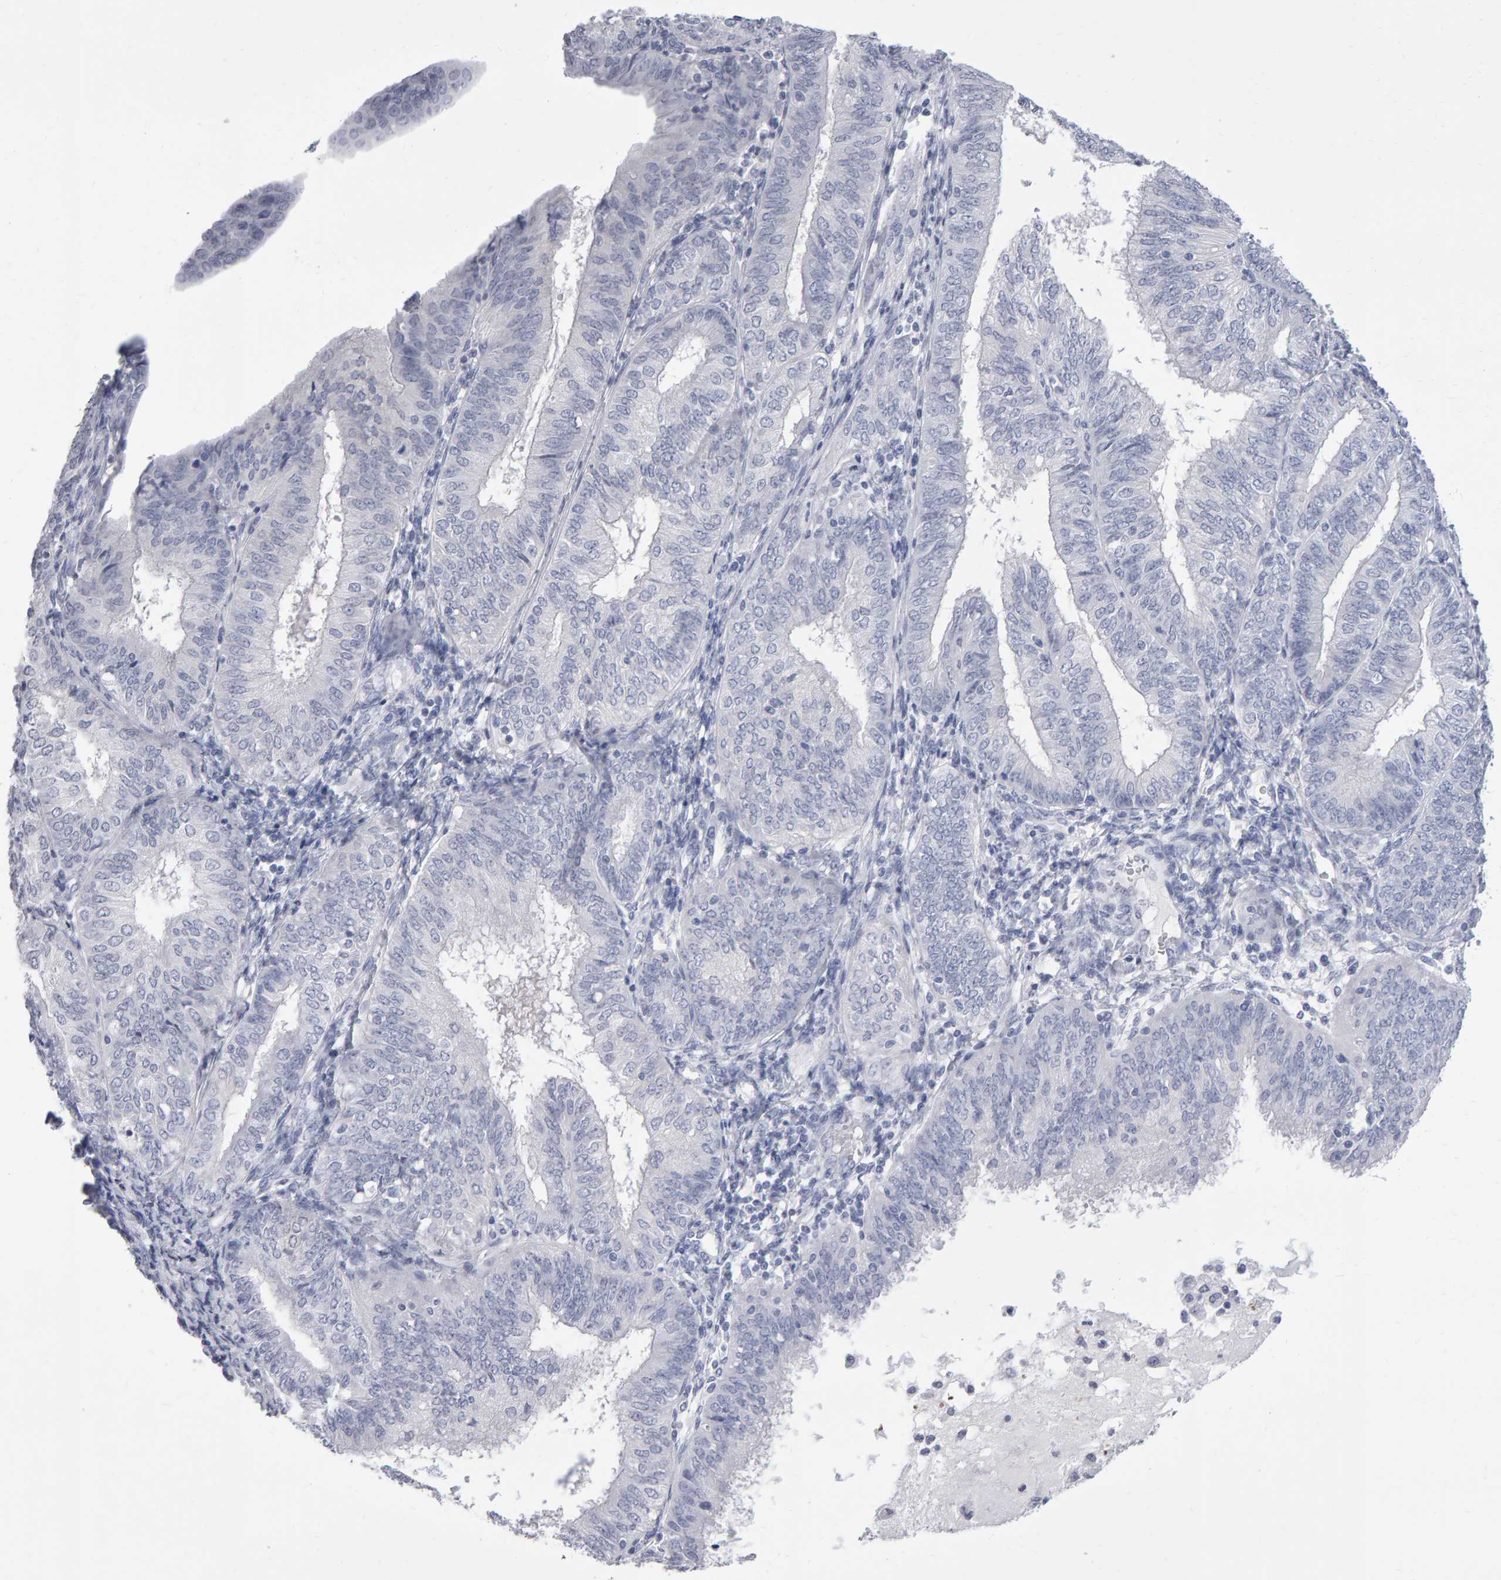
{"staining": {"intensity": "negative", "quantity": "none", "location": "none"}, "tissue": "endometrial cancer", "cell_type": "Tumor cells", "image_type": "cancer", "snomed": [{"axis": "morphology", "description": "Adenocarcinoma, NOS"}, {"axis": "topography", "description": "Endometrium"}], "caption": "Immunohistochemical staining of human endometrial cancer (adenocarcinoma) reveals no significant staining in tumor cells. (DAB (3,3'-diaminobenzidine) IHC, high magnification).", "gene": "NCDN", "patient": {"sex": "female", "age": 58}}